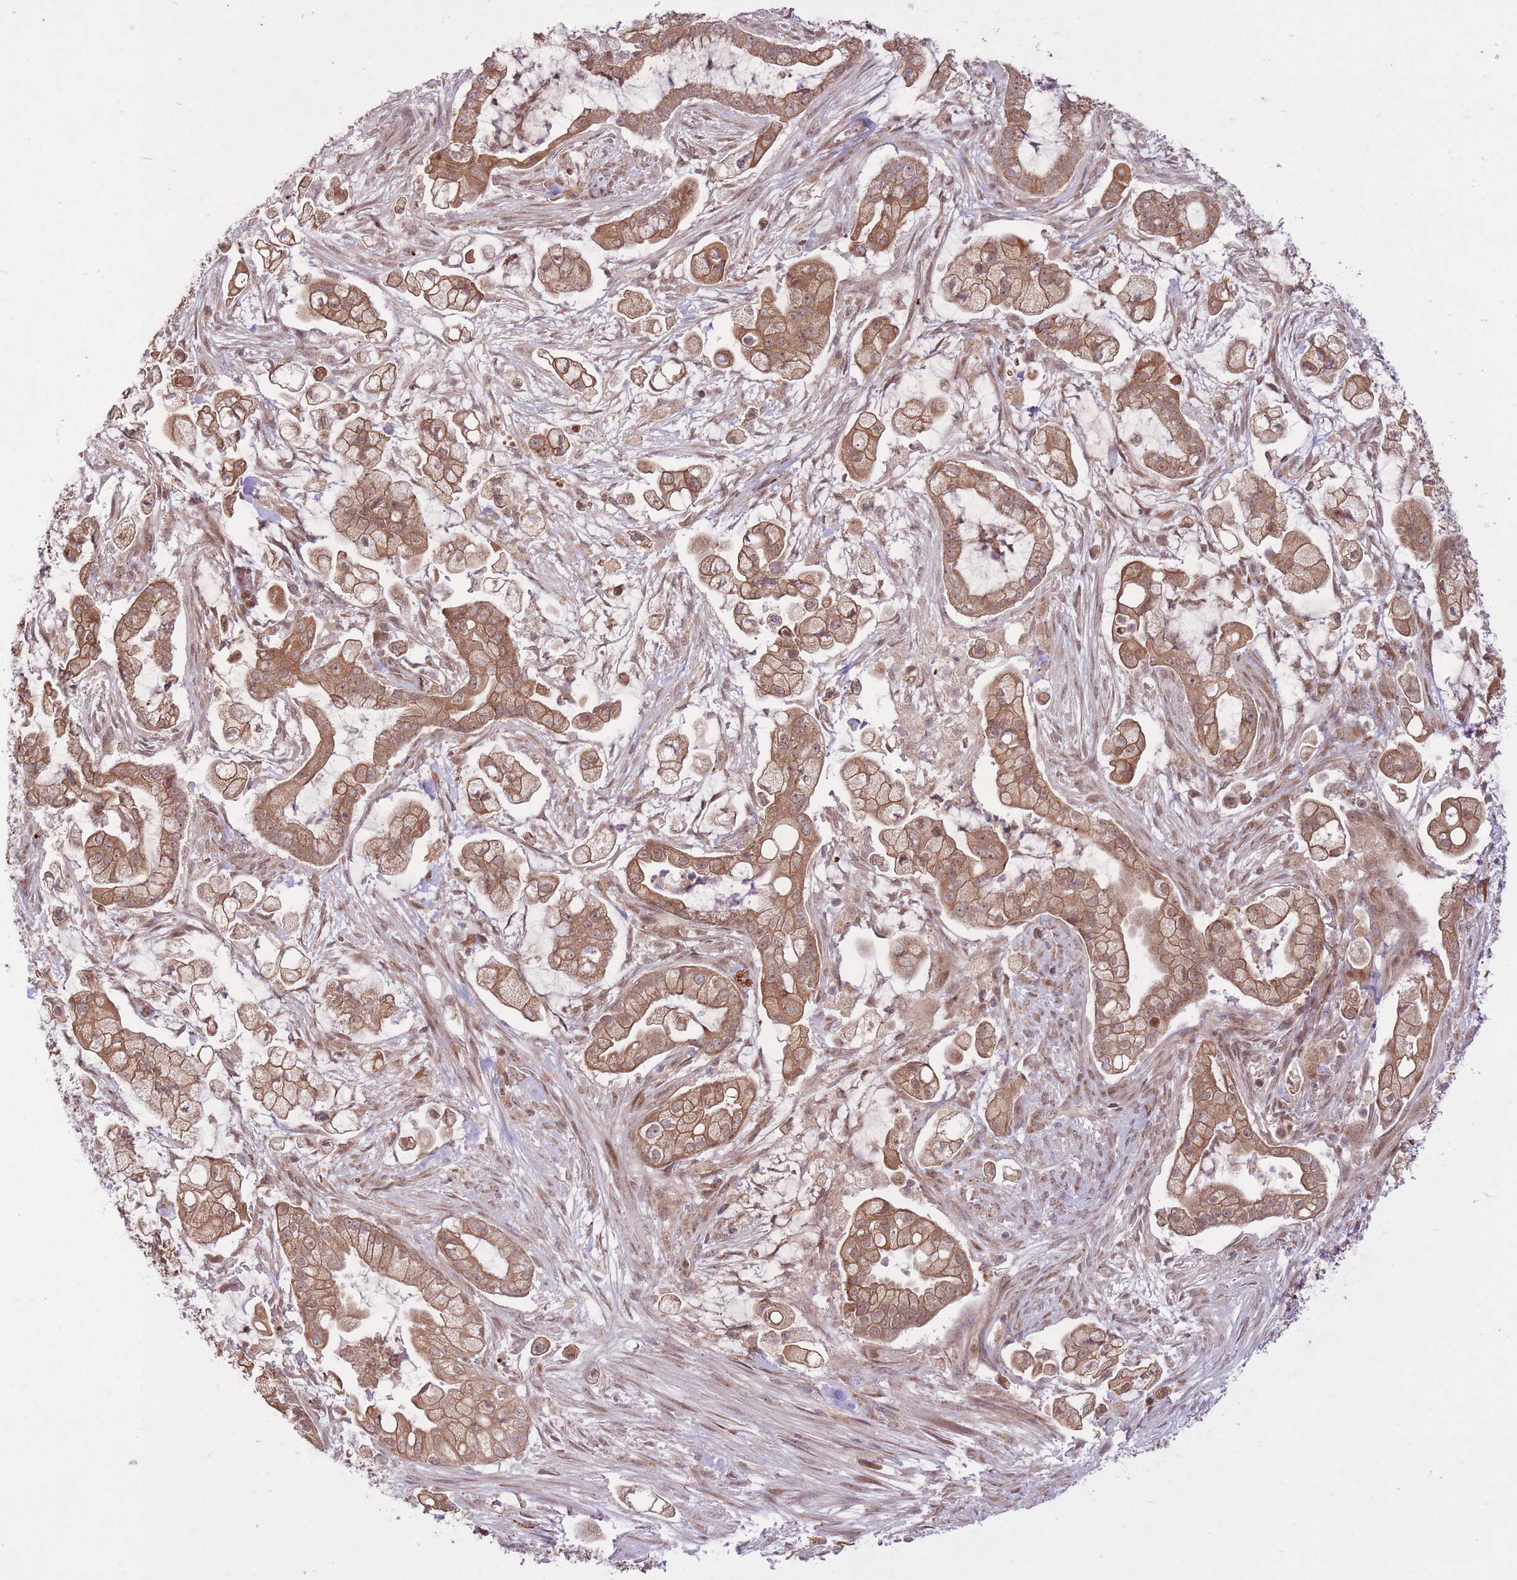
{"staining": {"intensity": "moderate", "quantity": ">75%", "location": "cytoplasmic/membranous"}, "tissue": "pancreatic cancer", "cell_type": "Tumor cells", "image_type": "cancer", "snomed": [{"axis": "morphology", "description": "Adenocarcinoma, NOS"}, {"axis": "topography", "description": "Pancreas"}], "caption": "Immunohistochemical staining of human pancreatic cancer reveals medium levels of moderate cytoplasmic/membranous protein positivity in about >75% of tumor cells. (IHC, brightfield microscopy, high magnification).", "gene": "ZNF391", "patient": {"sex": "female", "age": 69}}